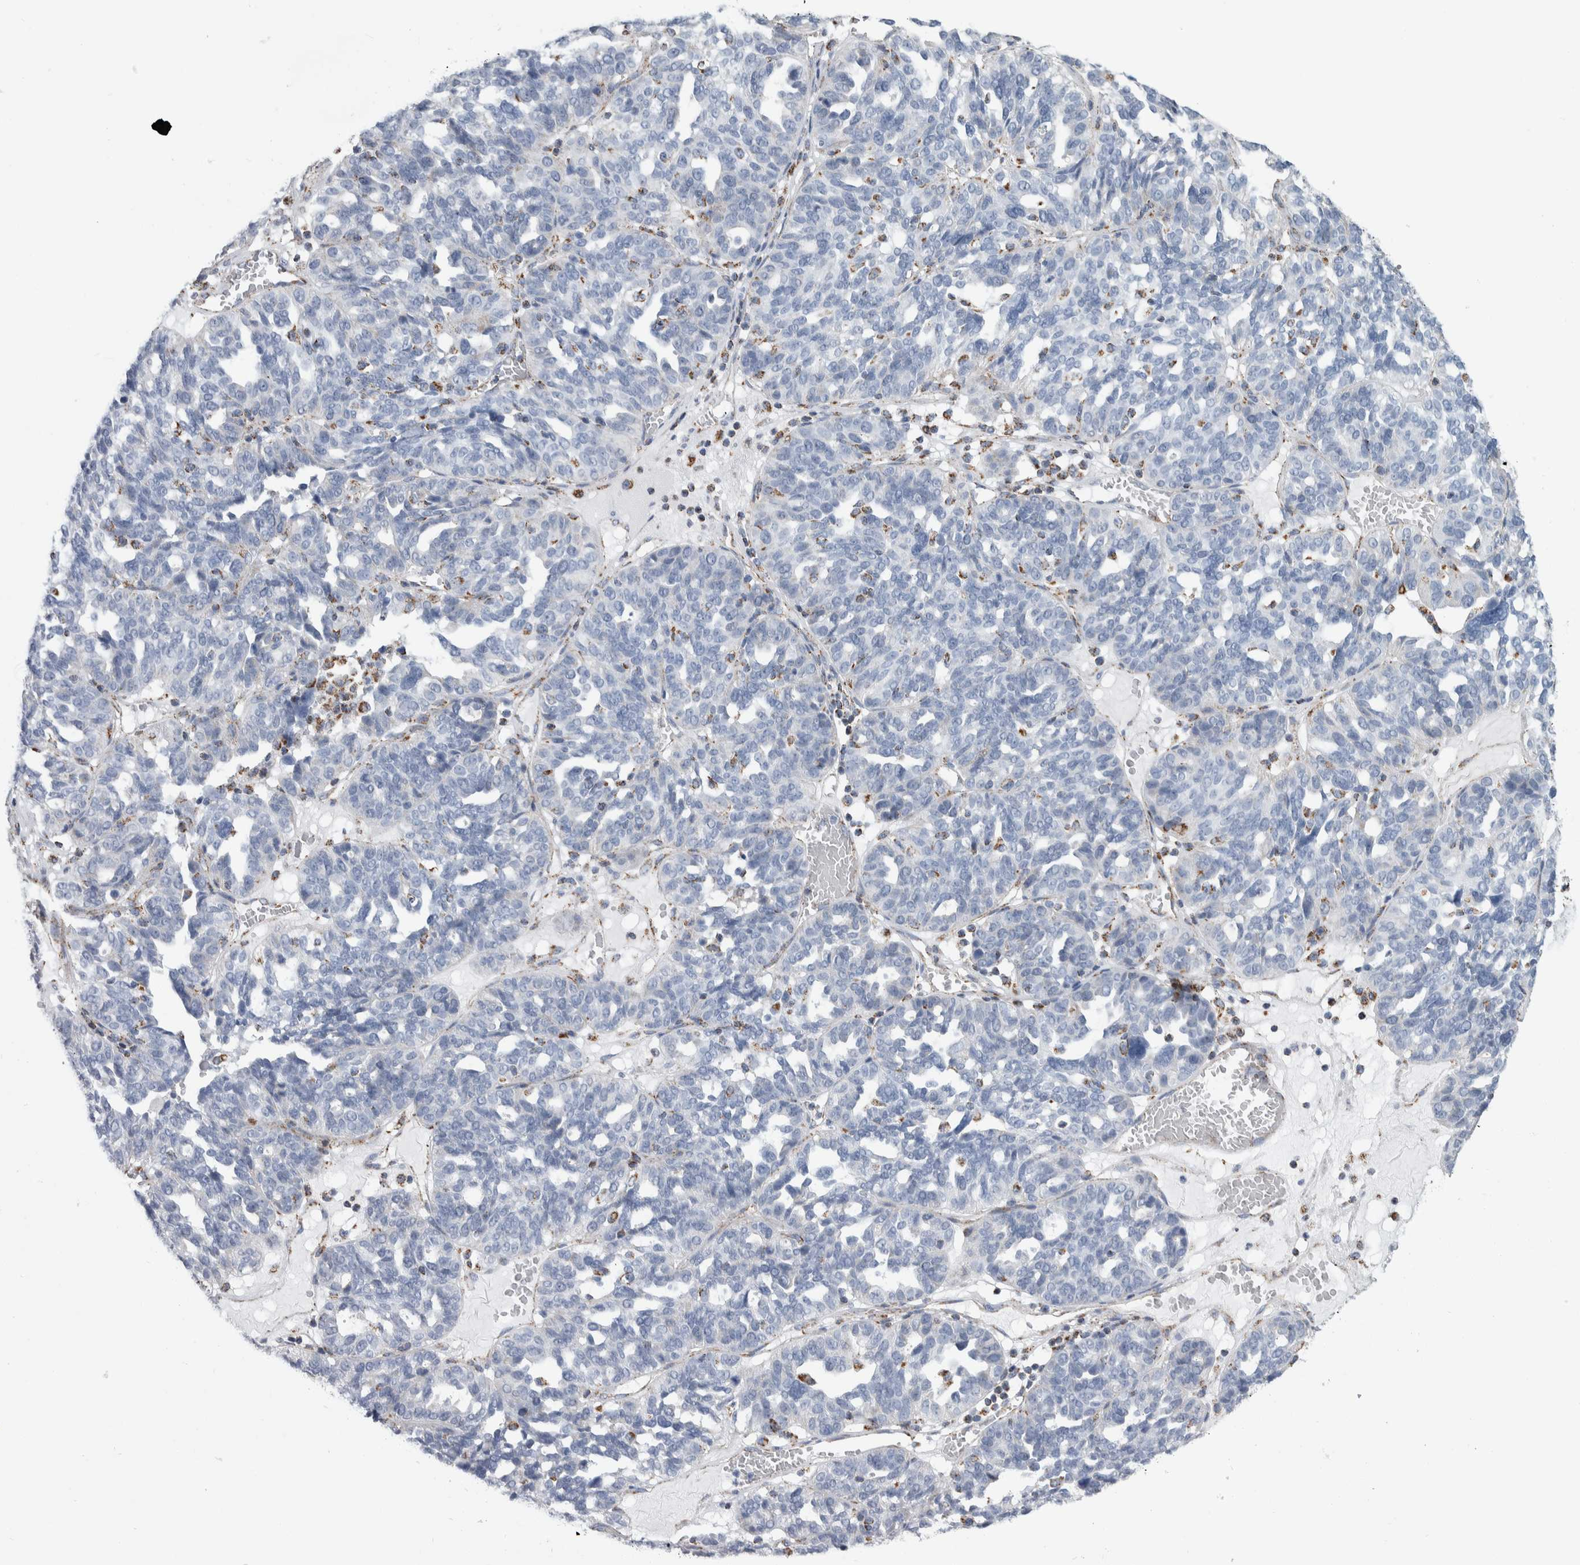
{"staining": {"intensity": "negative", "quantity": "none", "location": "none"}, "tissue": "ovarian cancer", "cell_type": "Tumor cells", "image_type": "cancer", "snomed": [{"axis": "morphology", "description": "Cystadenocarcinoma, serous, NOS"}, {"axis": "topography", "description": "Ovary"}], "caption": "The immunohistochemistry (IHC) micrograph has no significant staining in tumor cells of serous cystadenocarcinoma (ovarian) tissue.", "gene": "ETFA", "patient": {"sex": "female", "age": 59}}